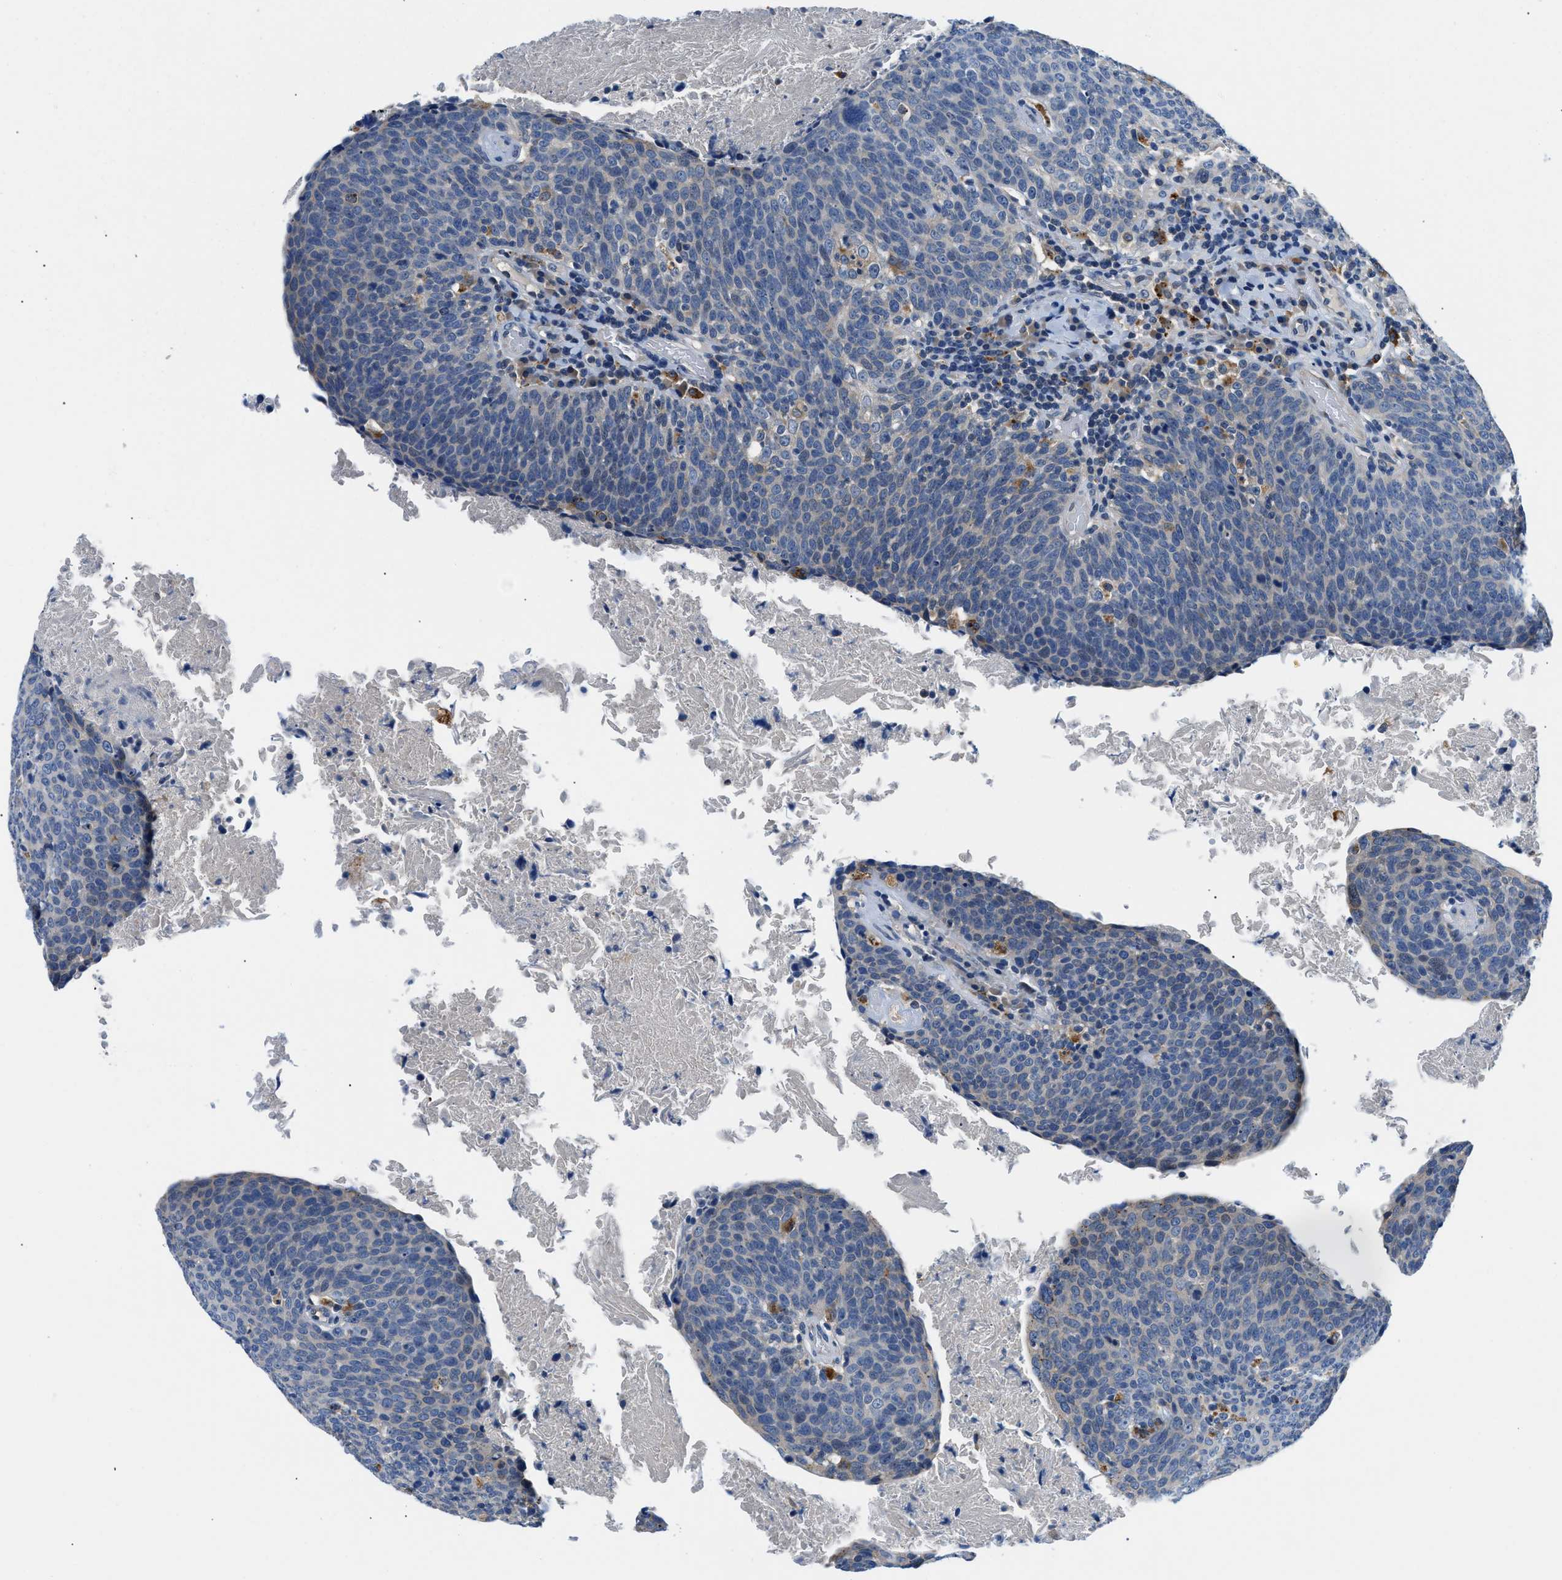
{"staining": {"intensity": "negative", "quantity": "none", "location": "none"}, "tissue": "head and neck cancer", "cell_type": "Tumor cells", "image_type": "cancer", "snomed": [{"axis": "morphology", "description": "Squamous cell carcinoma, NOS"}, {"axis": "morphology", "description": "Squamous cell carcinoma, metastatic, NOS"}, {"axis": "topography", "description": "Lymph node"}, {"axis": "topography", "description": "Head-Neck"}], "caption": "A histopathology image of human head and neck squamous cell carcinoma is negative for staining in tumor cells.", "gene": "ADGRE3", "patient": {"sex": "male", "age": 62}}